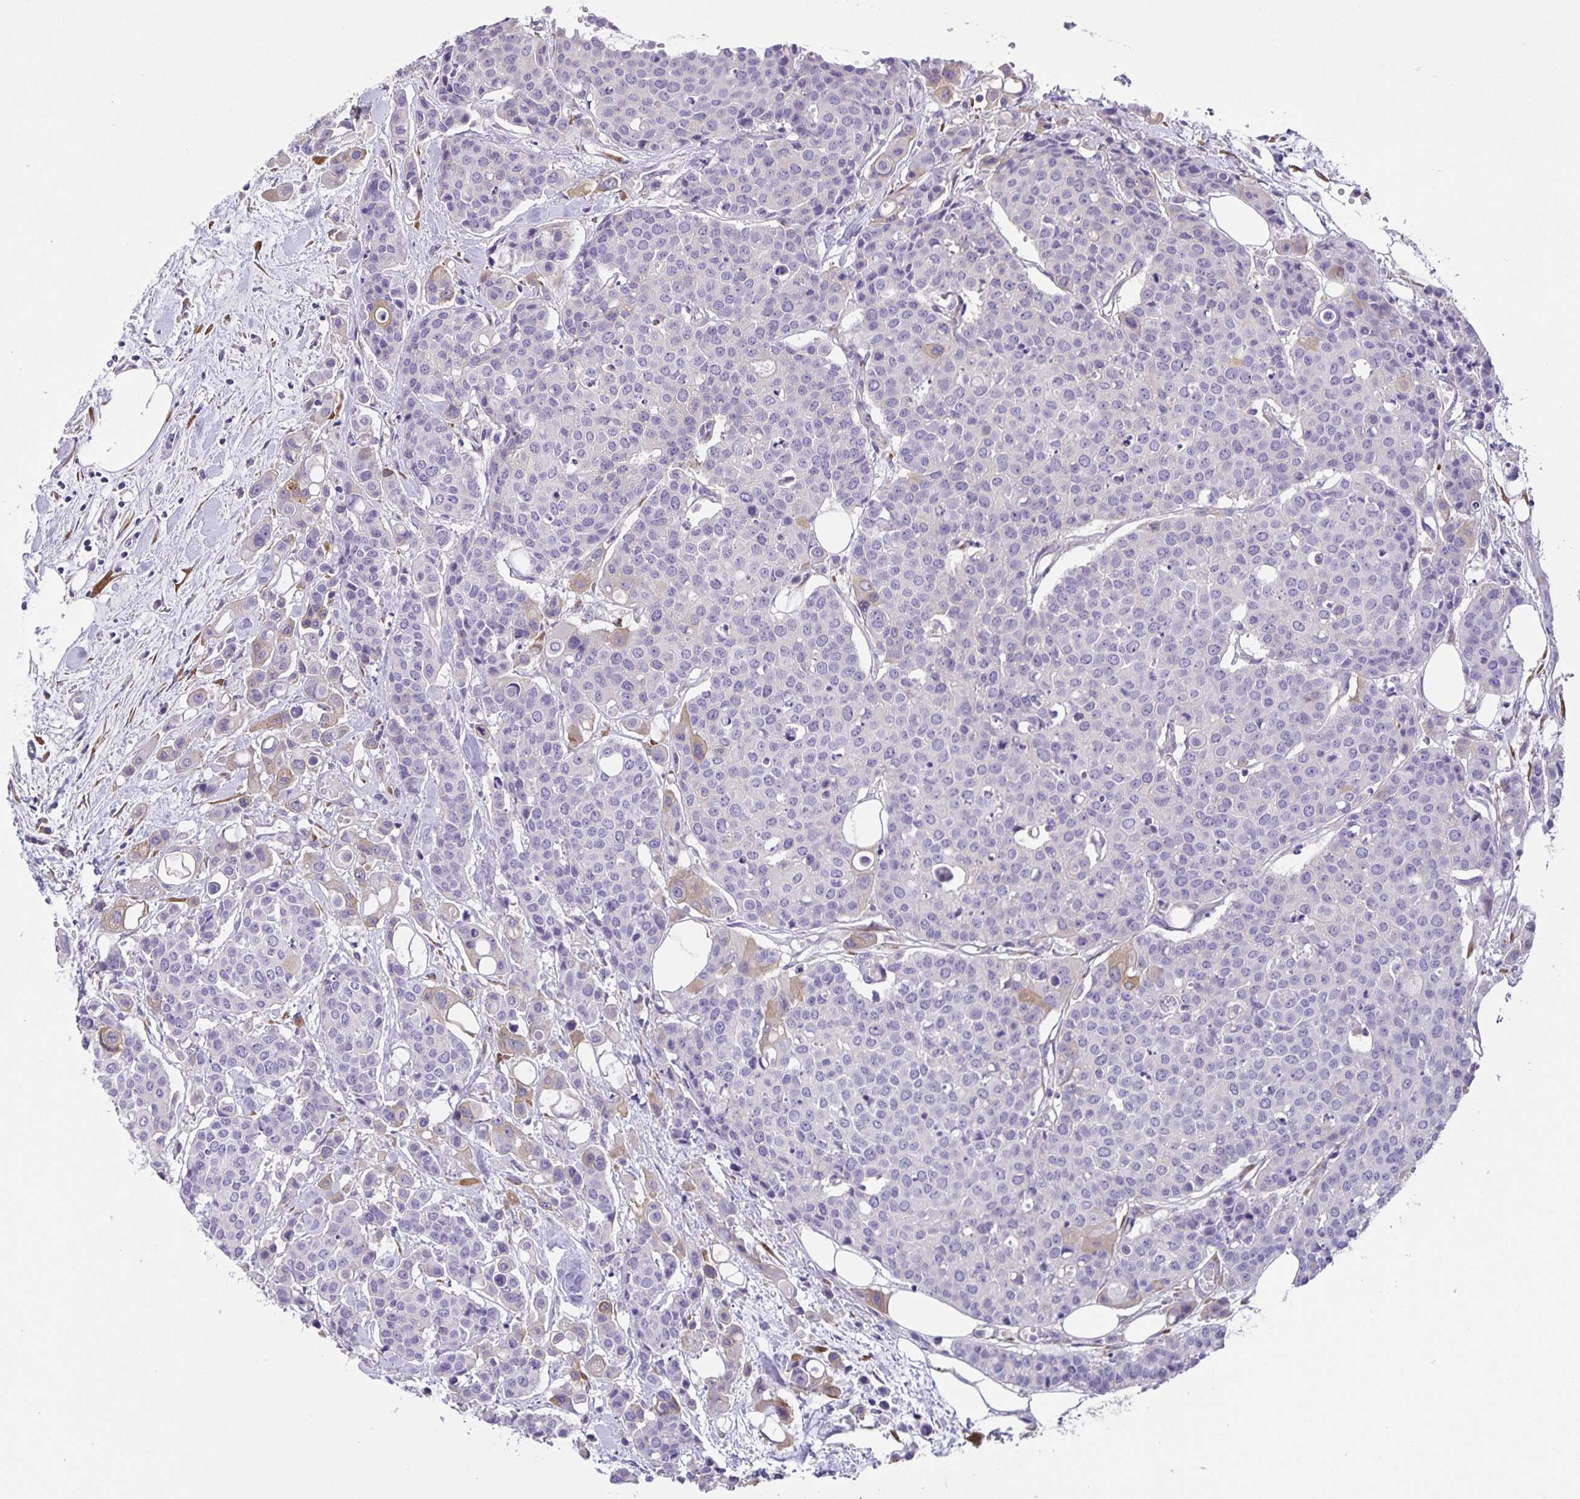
{"staining": {"intensity": "negative", "quantity": "none", "location": "none"}, "tissue": "carcinoid", "cell_type": "Tumor cells", "image_type": "cancer", "snomed": [{"axis": "morphology", "description": "Carcinoid, malignant, NOS"}, {"axis": "topography", "description": "Colon"}], "caption": "Immunohistochemical staining of human carcinoid displays no significant positivity in tumor cells.", "gene": "PRR36", "patient": {"sex": "male", "age": 81}}